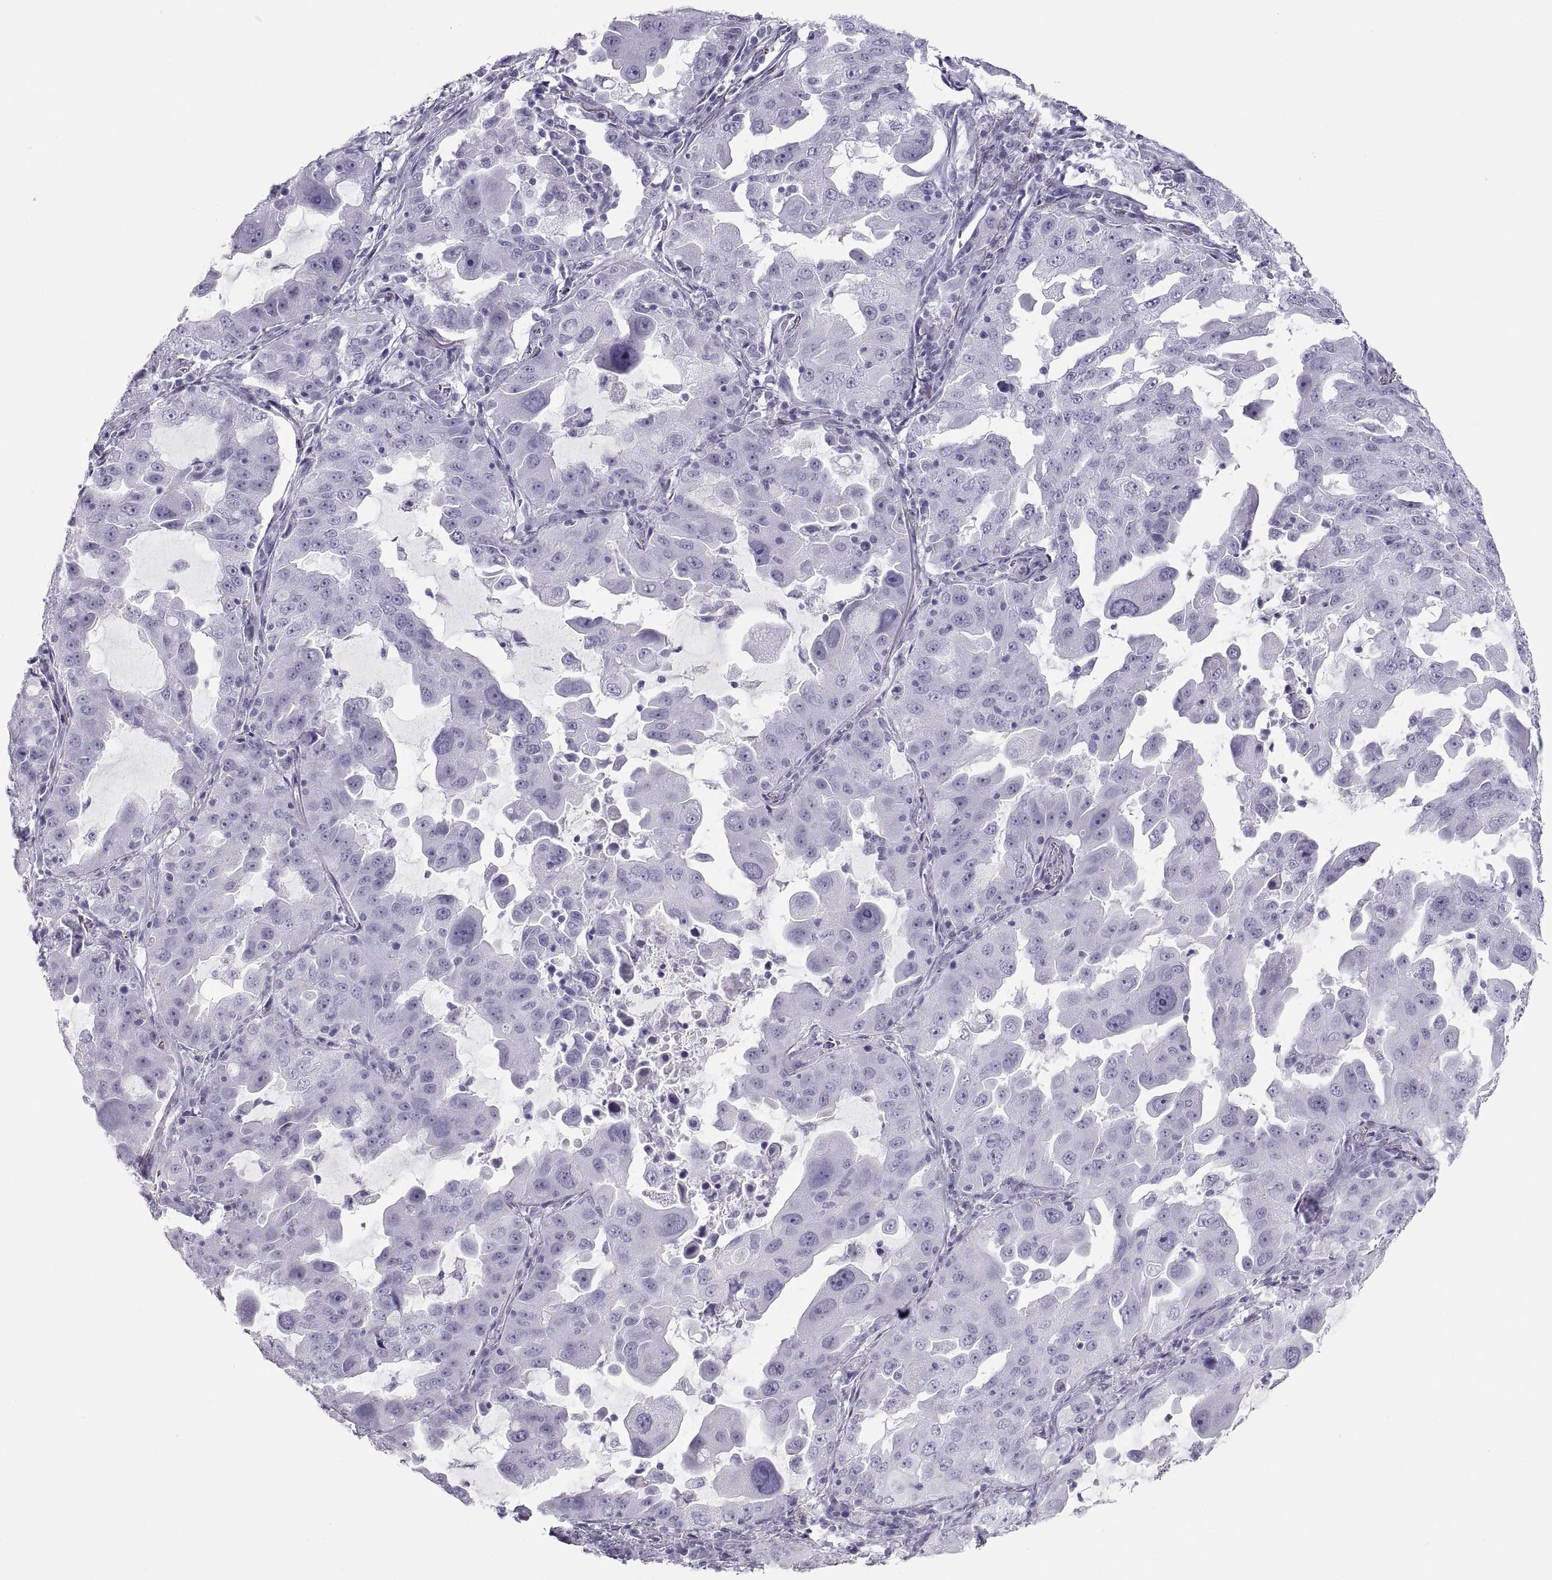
{"staining": {"intensity": "negative", "quantity": "none", "location": "none"}, "tissue": "lung cancer", "cell_type": "Tumor cells", "image_type": "cancer", "snomed": [{"axis": "morphology", "description": "Adenocarcinoma, NOS"}, {"axis": "topography", "description": "Lung"}], "caption": "Adenocarcinoma (lung) stained for a protein using immunohistochemistry demonstrates no staining tumor cells.", "gene": "SEMG1", "patient": {"sex": "female", "age": 61}}